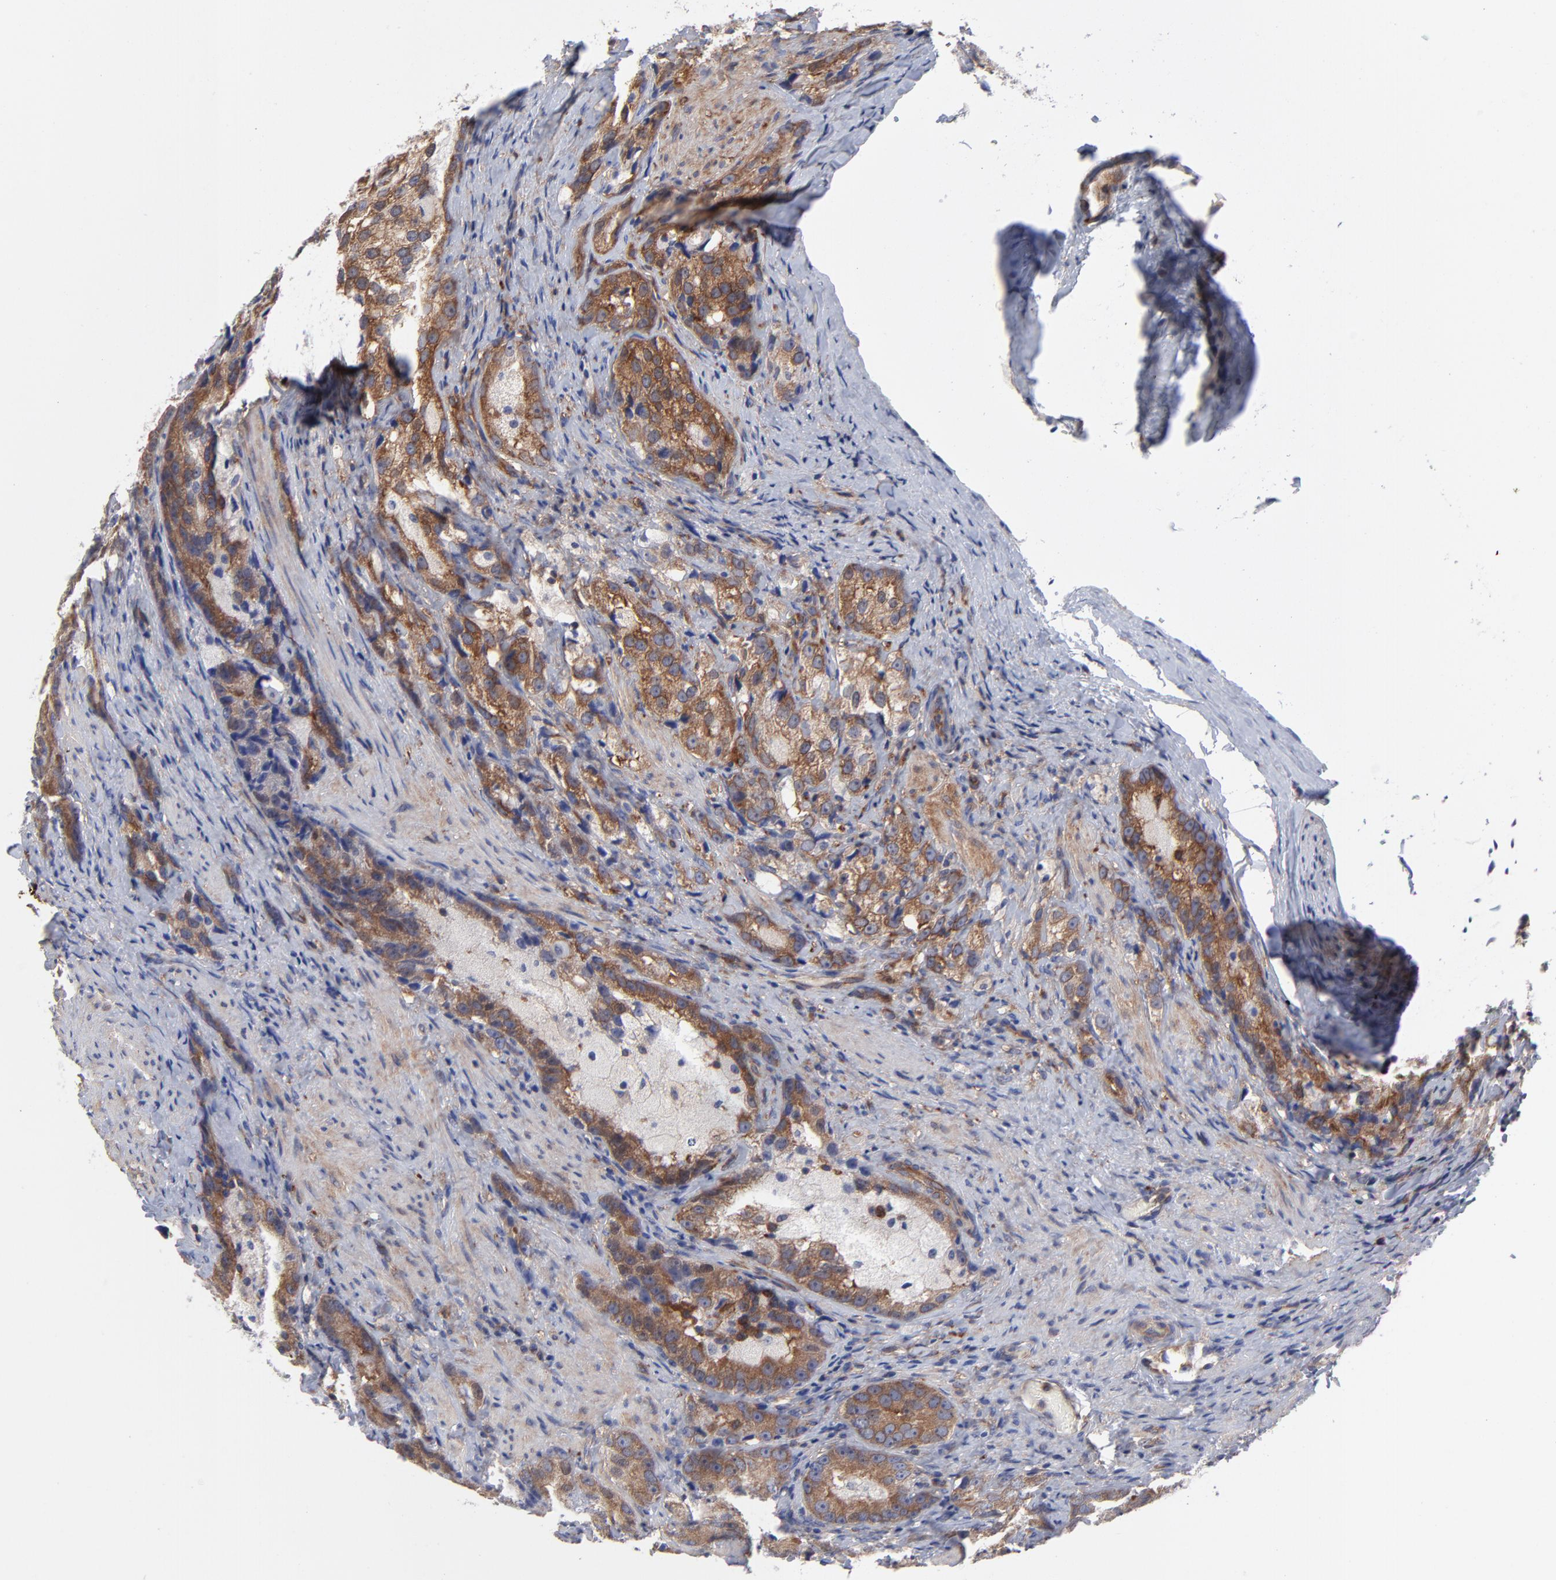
{"staining": {"intensity": "moderate", "quantity": ">75%", "location": "cytoplasmic/membranous"}, "tissue": "prostate cancer", "cell_type": "Tumor cells", "image_type": "cancer", "snomed": [{"axis": "morphology", "description": "Adenocarcinoma, High grade"}, {"axis": "topography", "description": "Prostate"}], "caption": "Protein expression analysis of human prostate high-grade adenocarcinoma reveals moderate cytoplasmic/membranous positivity in about >75% of tumor cells. The staining was performed using DAB (3,3'-diaminobenzidine), with brown indicating positive protein expression. Nuclei are stained blue with hematoxylin.", "gene": "NFKBIA", "patient": {"sex": "male", "age": 63}}